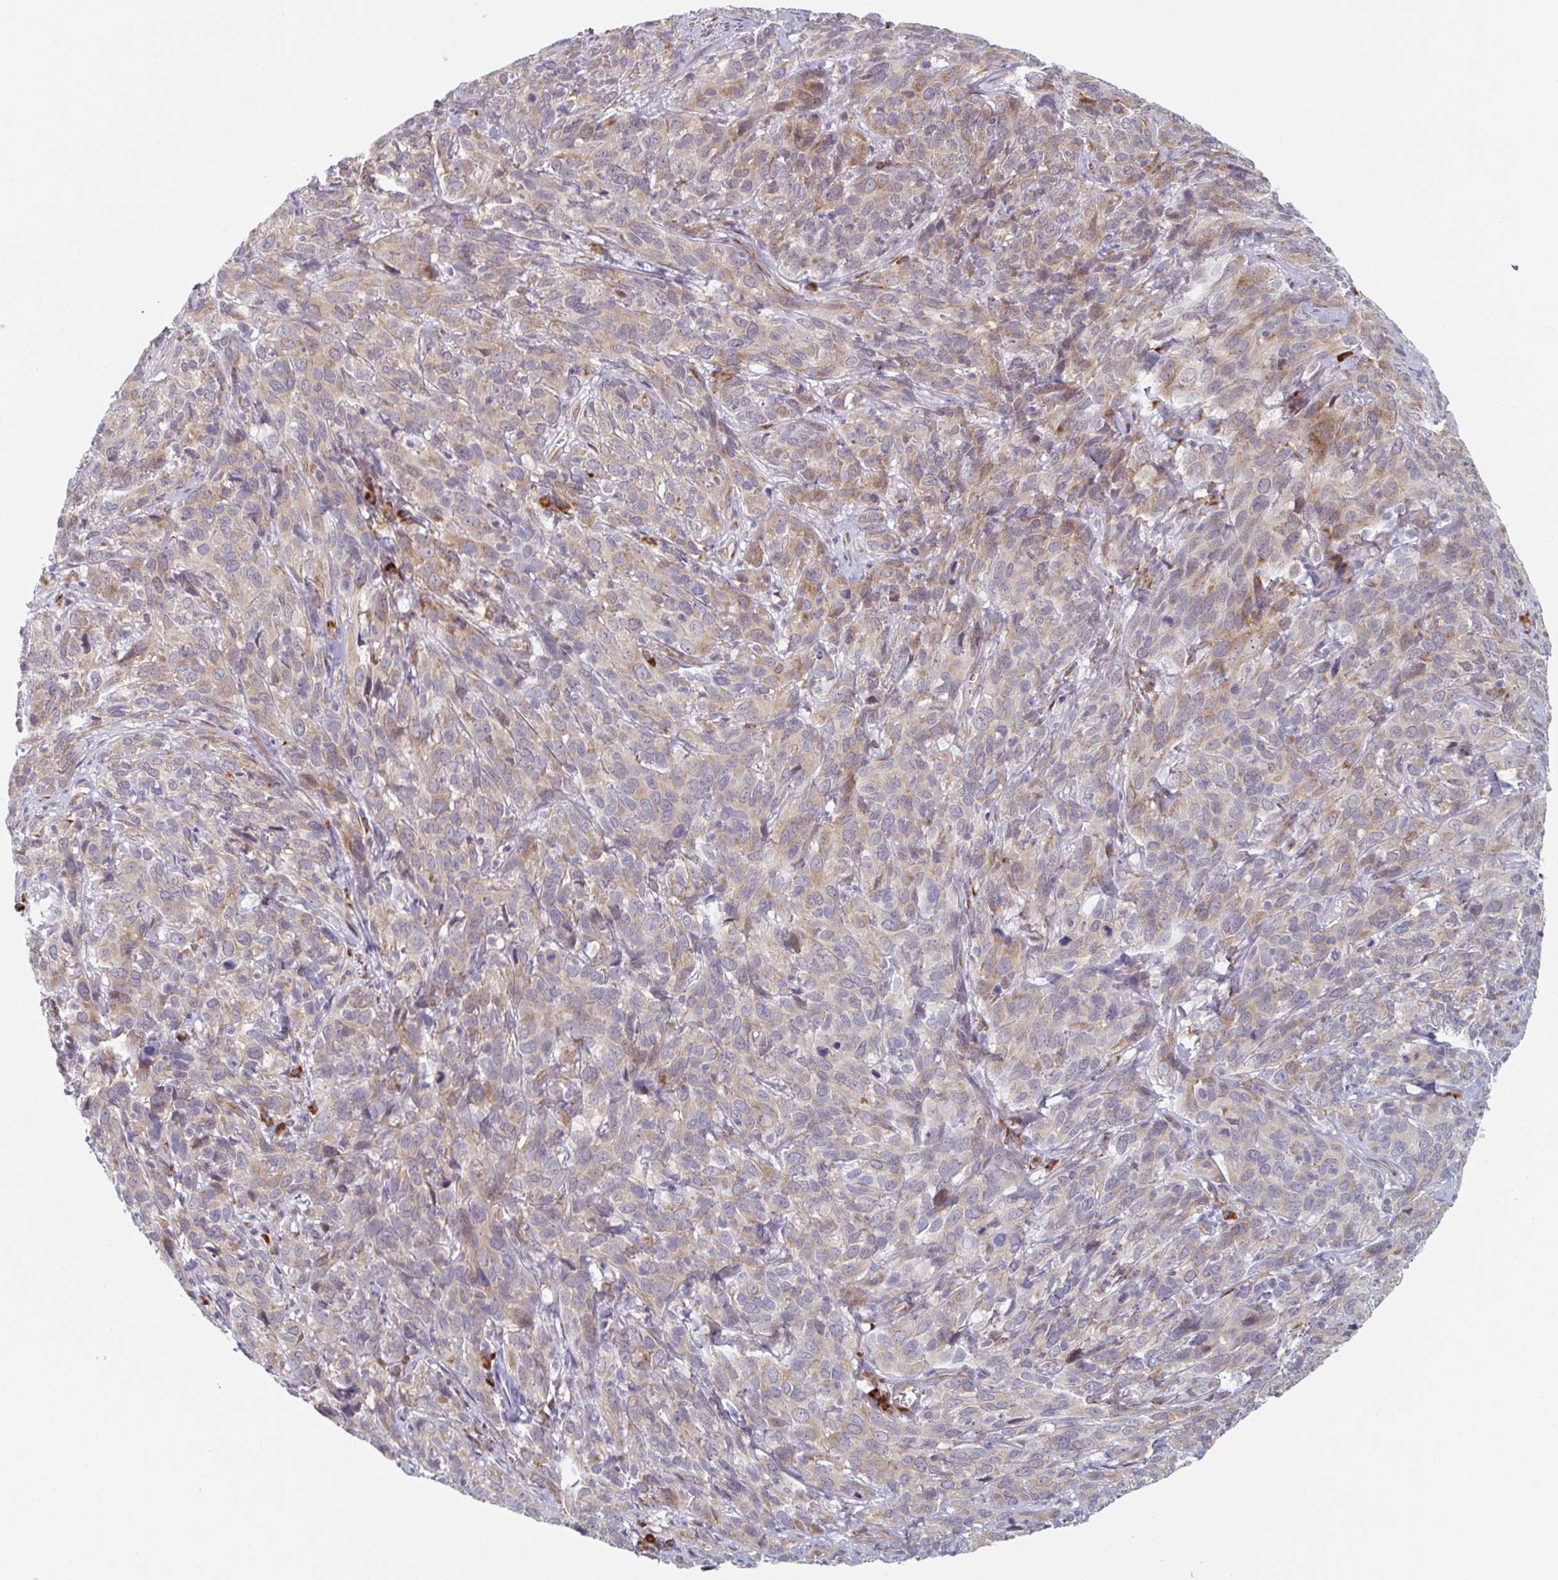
{"staining": {"intensity": "weak", "quantity": "25%-75%", "location": "cytoplasmic/membranous"}, "tissue": "cervical cancer", "cell_type": "Tumor cells", "image_type": "cancer", "snomed": [{"axis": "morphology", "description": "Squamous cell carcinoma, NOS"}, {"axis": "topography", "description": "Cervix"}], "caption": "High-power microscopy captured an IHC histopathology image of cervical cancer (squamous cell carcinoma), revealing weak cytoplasmic/membranous staining in approximately 25%-75% of tumor cells.", "gene": "TRAPPC10", "patient": {"sex": "female", "age": 51}}